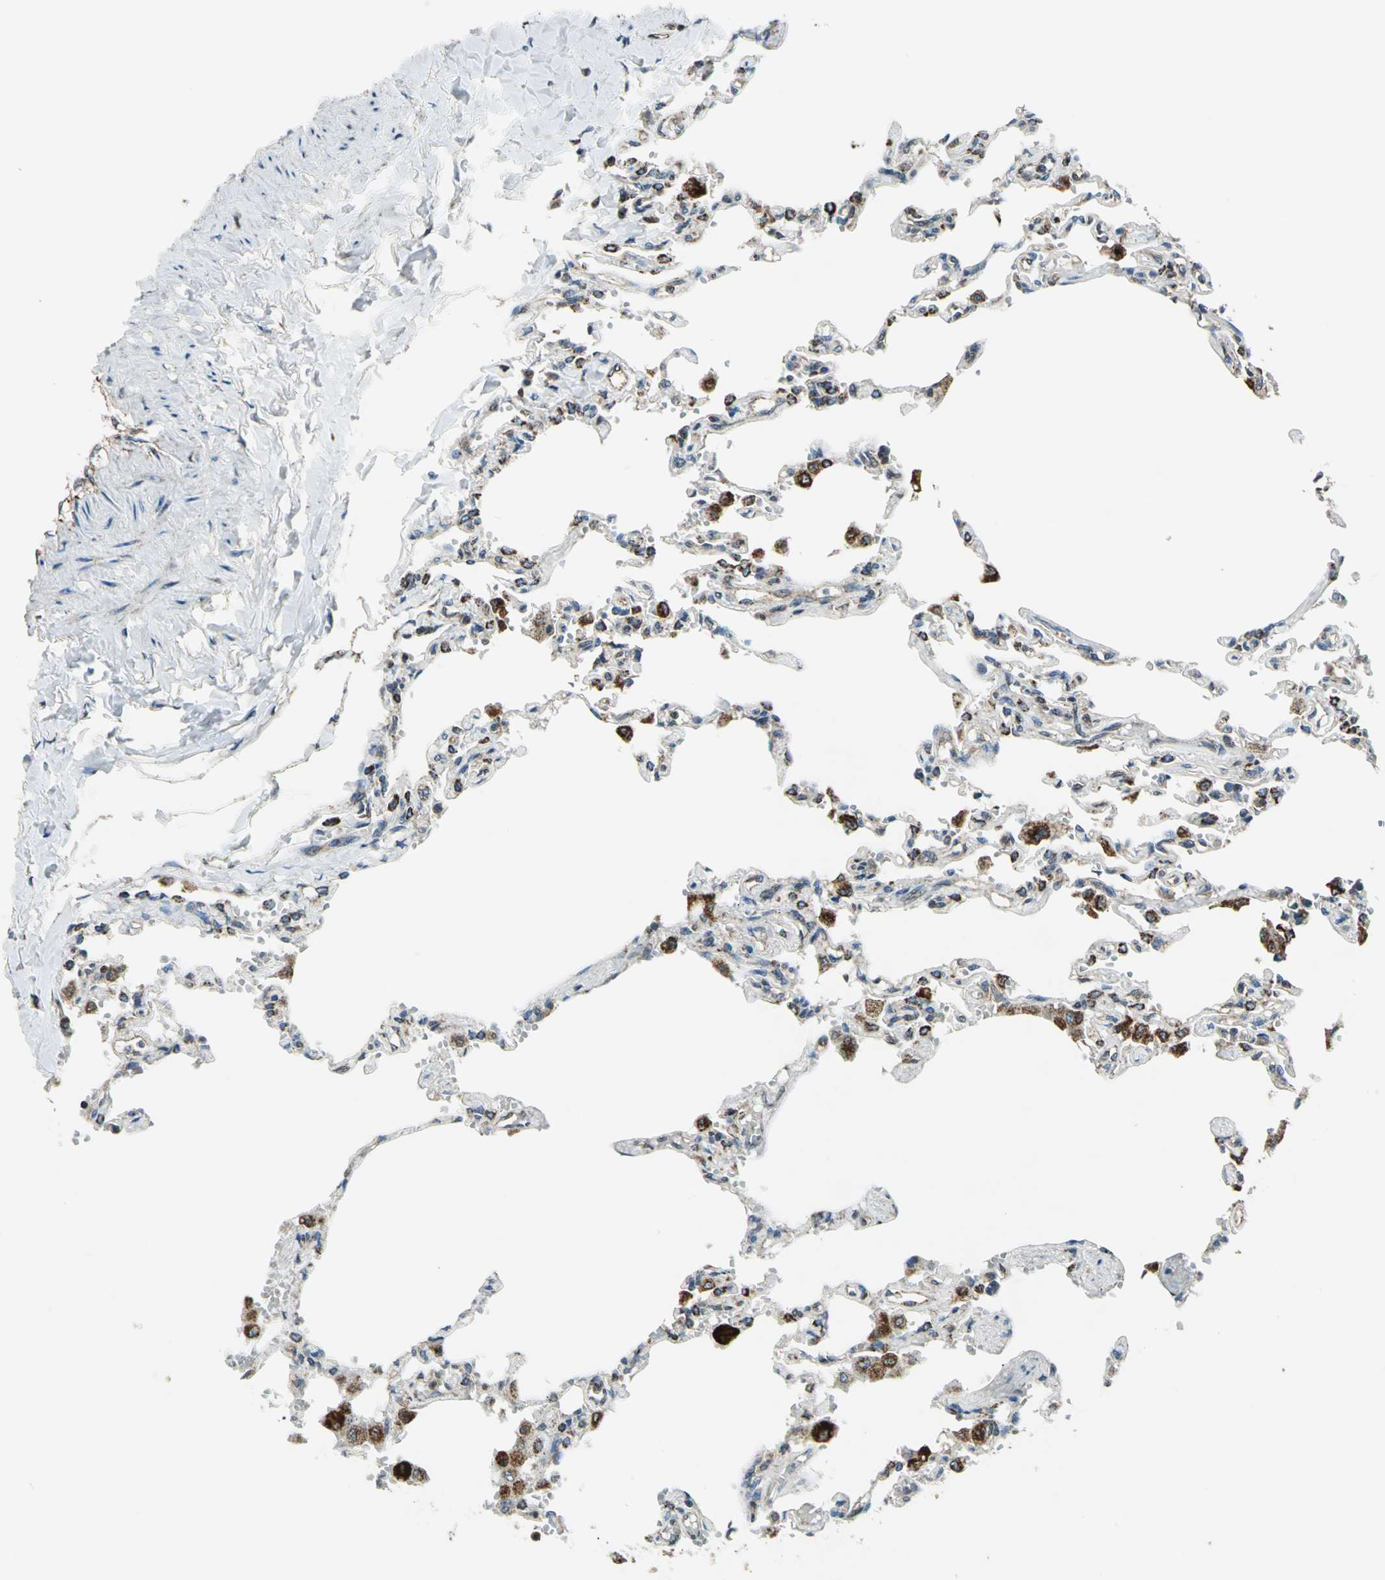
{"staining": {"intensity": "strong", "quantity": "25%-75%", "location": "cytoplasmic/membranous"}, "tissue": "lung", "cell_type": "Alveolar cells", "image_type": "normal", "snomed": [{"axis": "morphology", "description": "Normal tissue, NOS"}, {"axis": "topography", "description": "Lung"}], "caption": "This image shows IHC staining of benign human lung, with high strong cytoplasmic/membranous positivity in approximately 25%-75% of alveolar cells.", "gene": "NUDT2", "patient": {"sex": "male", "age": 21}}